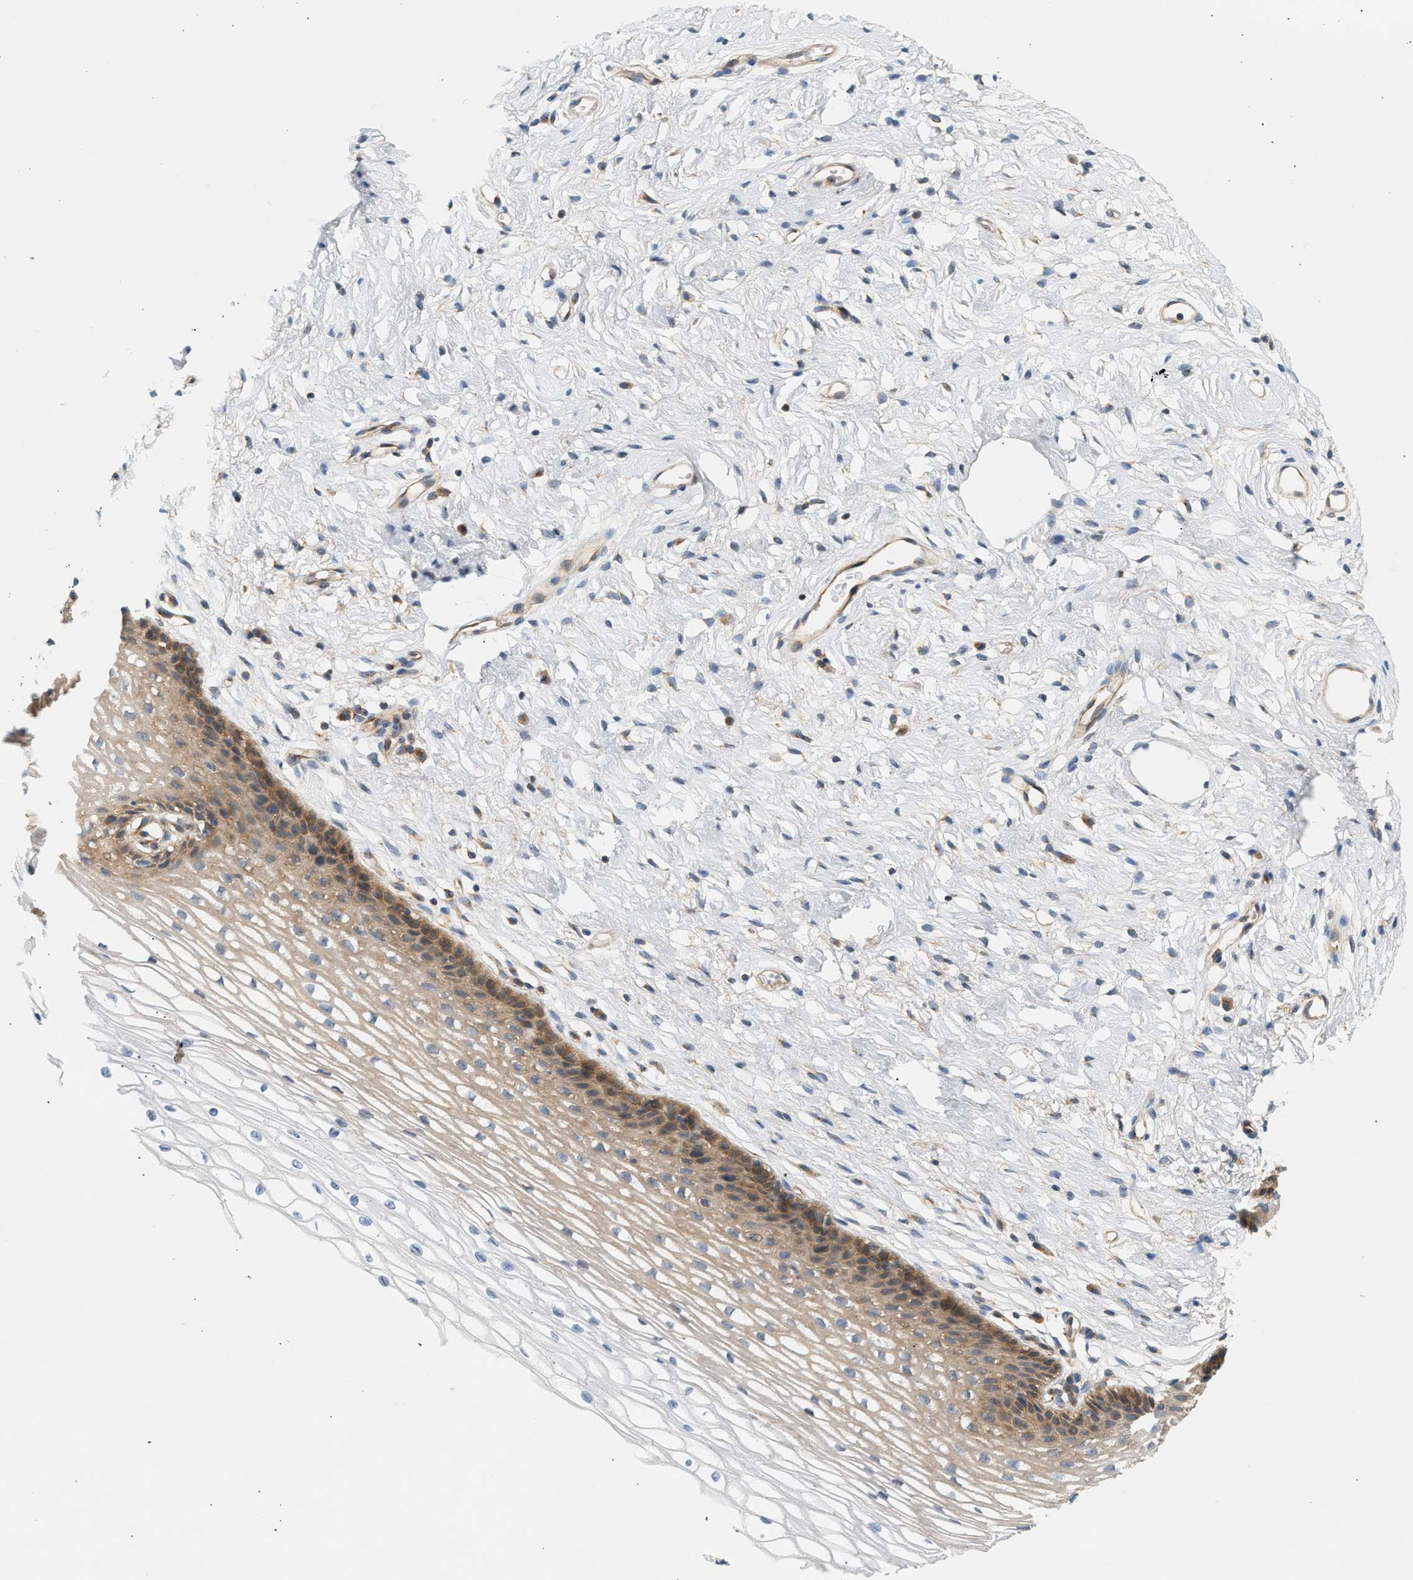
{"staining": {"intensity": "moderate", "quantity": ">75%", "location": "cytoplasmic/membranous"}, "tissue": "cervix", "cell_type": "Glandular cells", "image_type": "normal", "snomed": [{"axis": "morphology", "description": "Normal tissue, NOS"}, {"axis": "topography", "description": "Cervix"}], "caption": "The micrograph reveals immunohistochemical staining of normal cervix. There is moderate cytoplasmic/membranous positivity is appreciated in approximately >75% of glandular cells. (DAB (3,3'-diaminobenzidine) IHC, brown staining for protein, blue staining for nuclei).", "gene": "PAFAH1B1", "patient": {"sex": "female", "age": 77}}